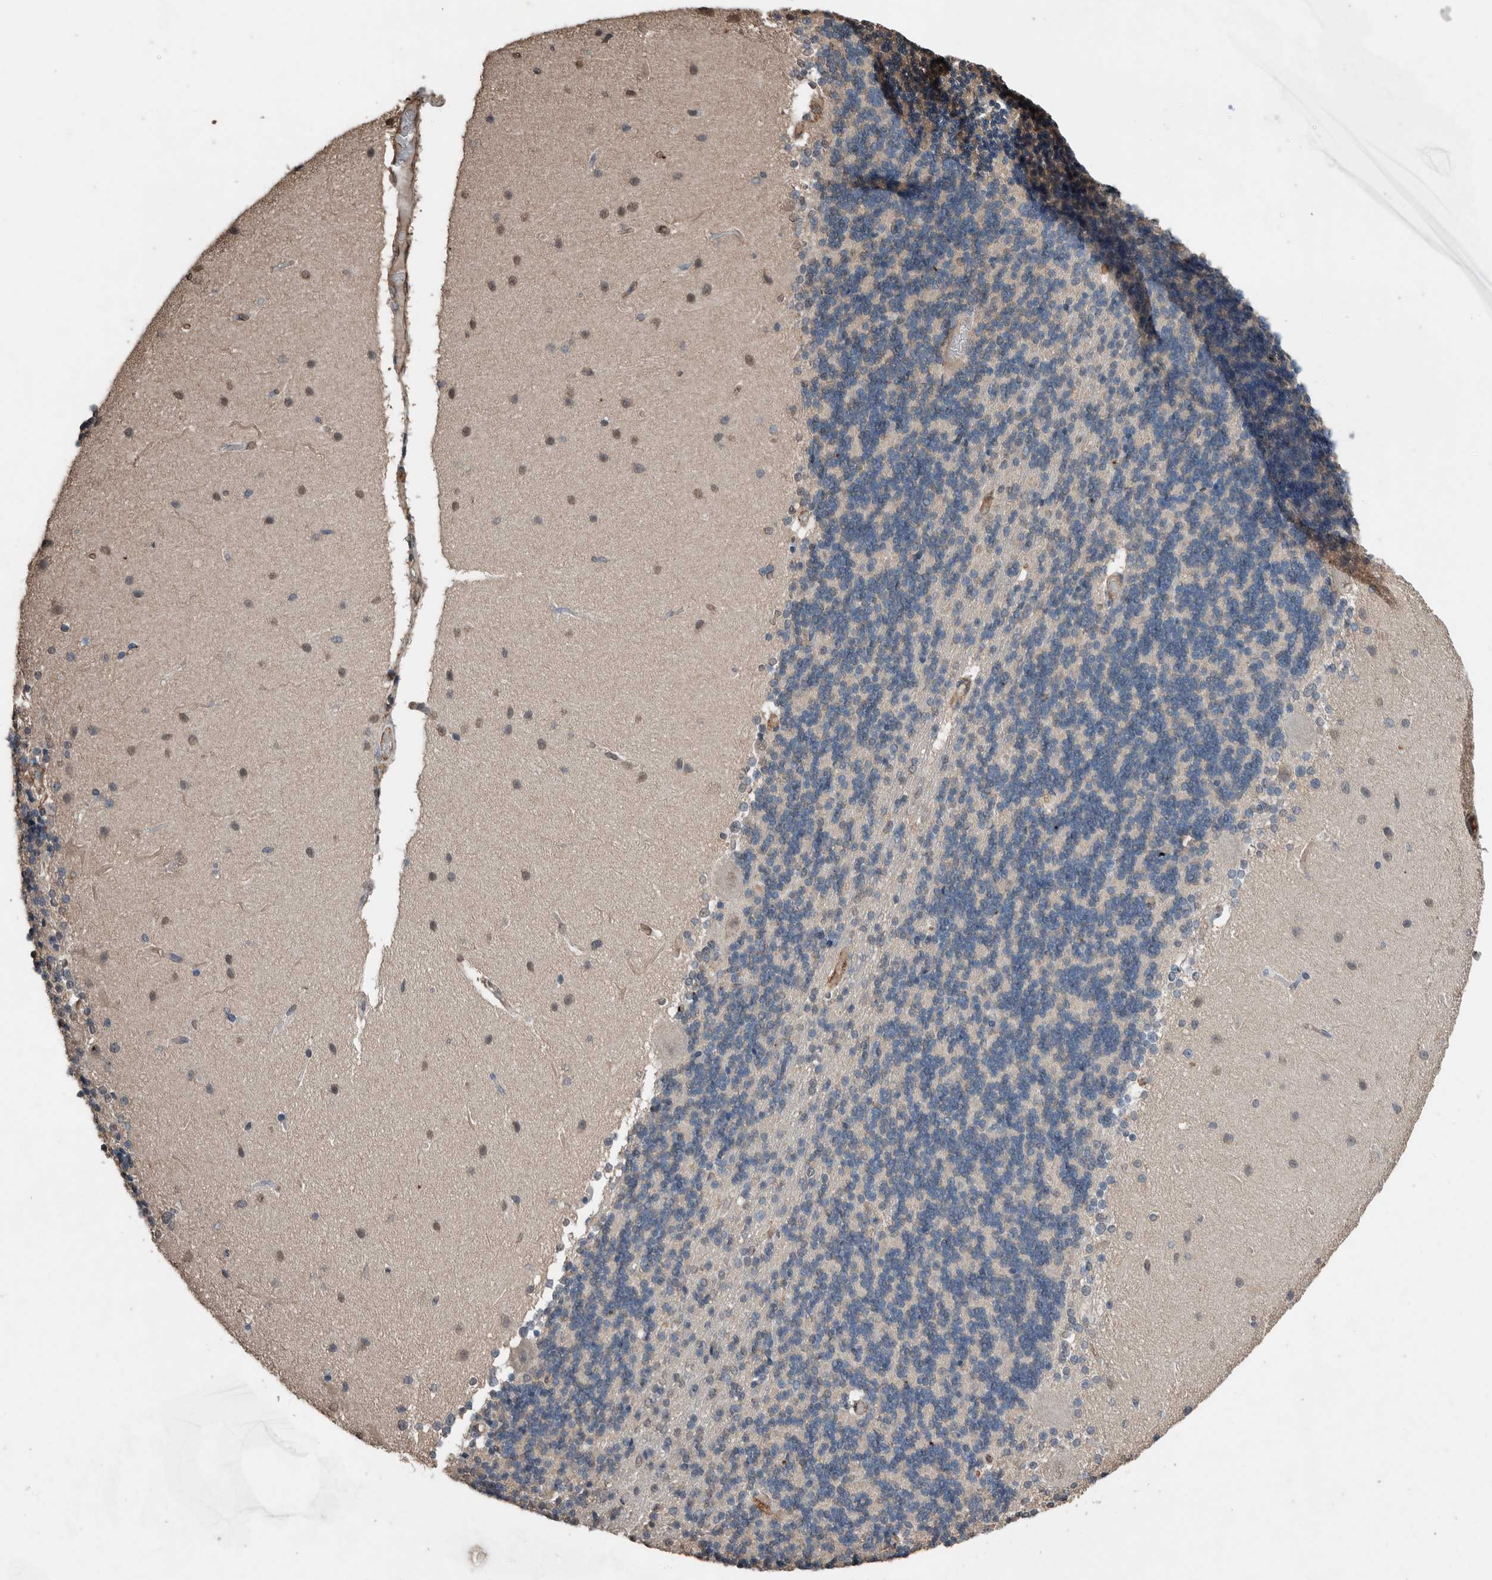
{"staining": {"intensity": "negative", "quantity": "none", "location": "none"}, "tissue": "cerebellum", "cell_type": "Cells in granular layer", "image_type": "normal", "snomed": [{"axis": "morphology", "description": "Normal tissue, NOS"}, {"axis": "topography", "description": "Cerebellum"}], "caption": "Protein analysis of normal cerebellum reveals no significant staining in cells in granular layer.", "gene": "S100A10", "patient": {"sex": "female", "age": 54}}